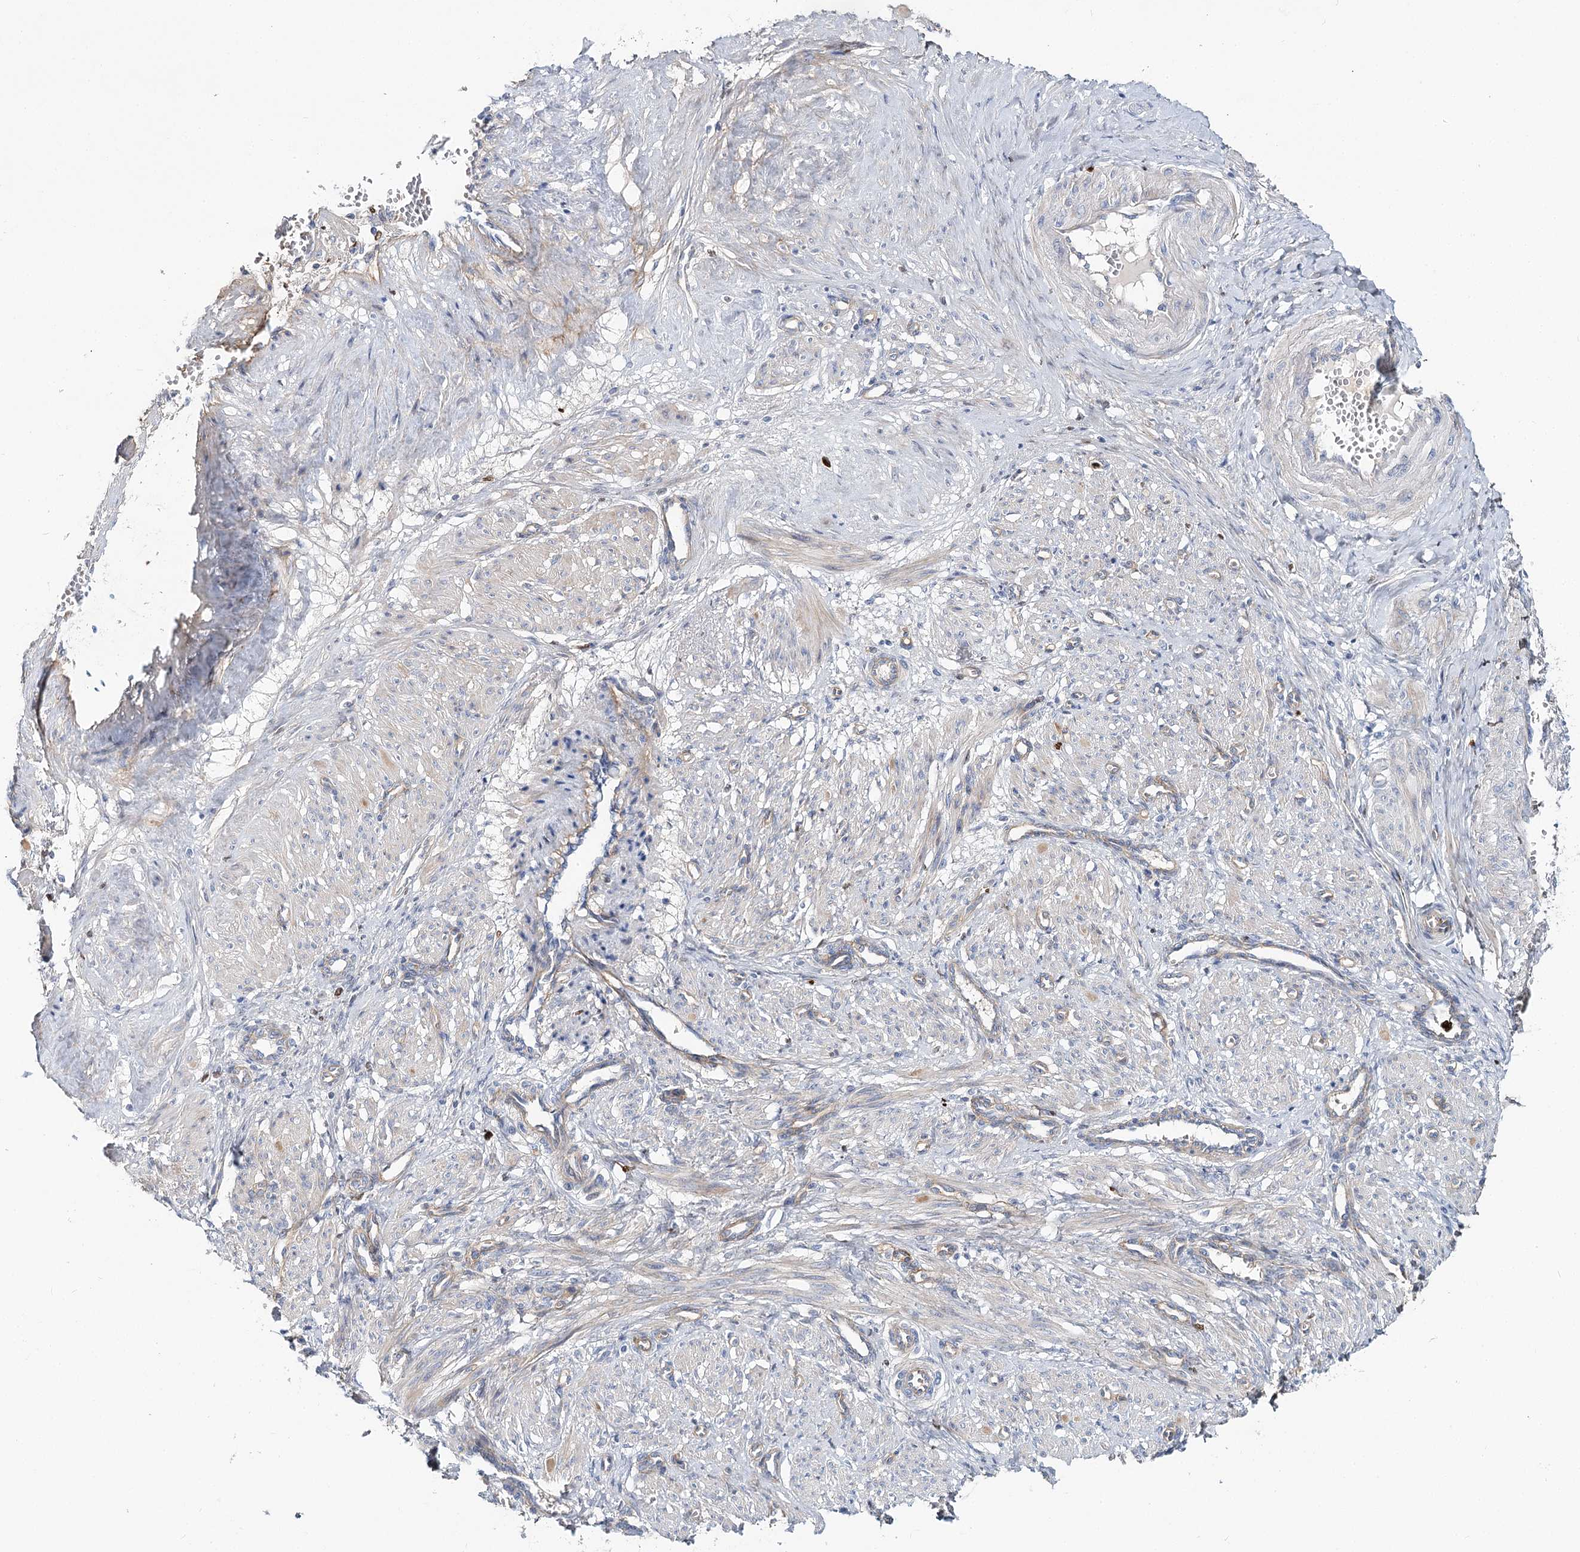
{"staining": {"intensity": "moderate", "quantity": "<25%", "location": "cytoplasmic/membranous"}, "tissue": "smooth muscle", "cell_type": "Smooth muscle cells", "image_type": "normal", "snomed": [{"axis": "morphology", "description": "Normal tissue, NOS"}, {"axis": "topography", "description": "Endometrium"}], "caption": "Smooth muscle cells show moderate cytoplasmic/membranous staining in about <25% of cells in normal smooth muscle. The staining is performed using DAB (3,3'-diaminobenzidine) brown chromogen to label protein expression. The nuclei are counter-stained blue using hematoxylin.", "gene": "C11orf52", "patient": {"sex": "female", "age": 33}}